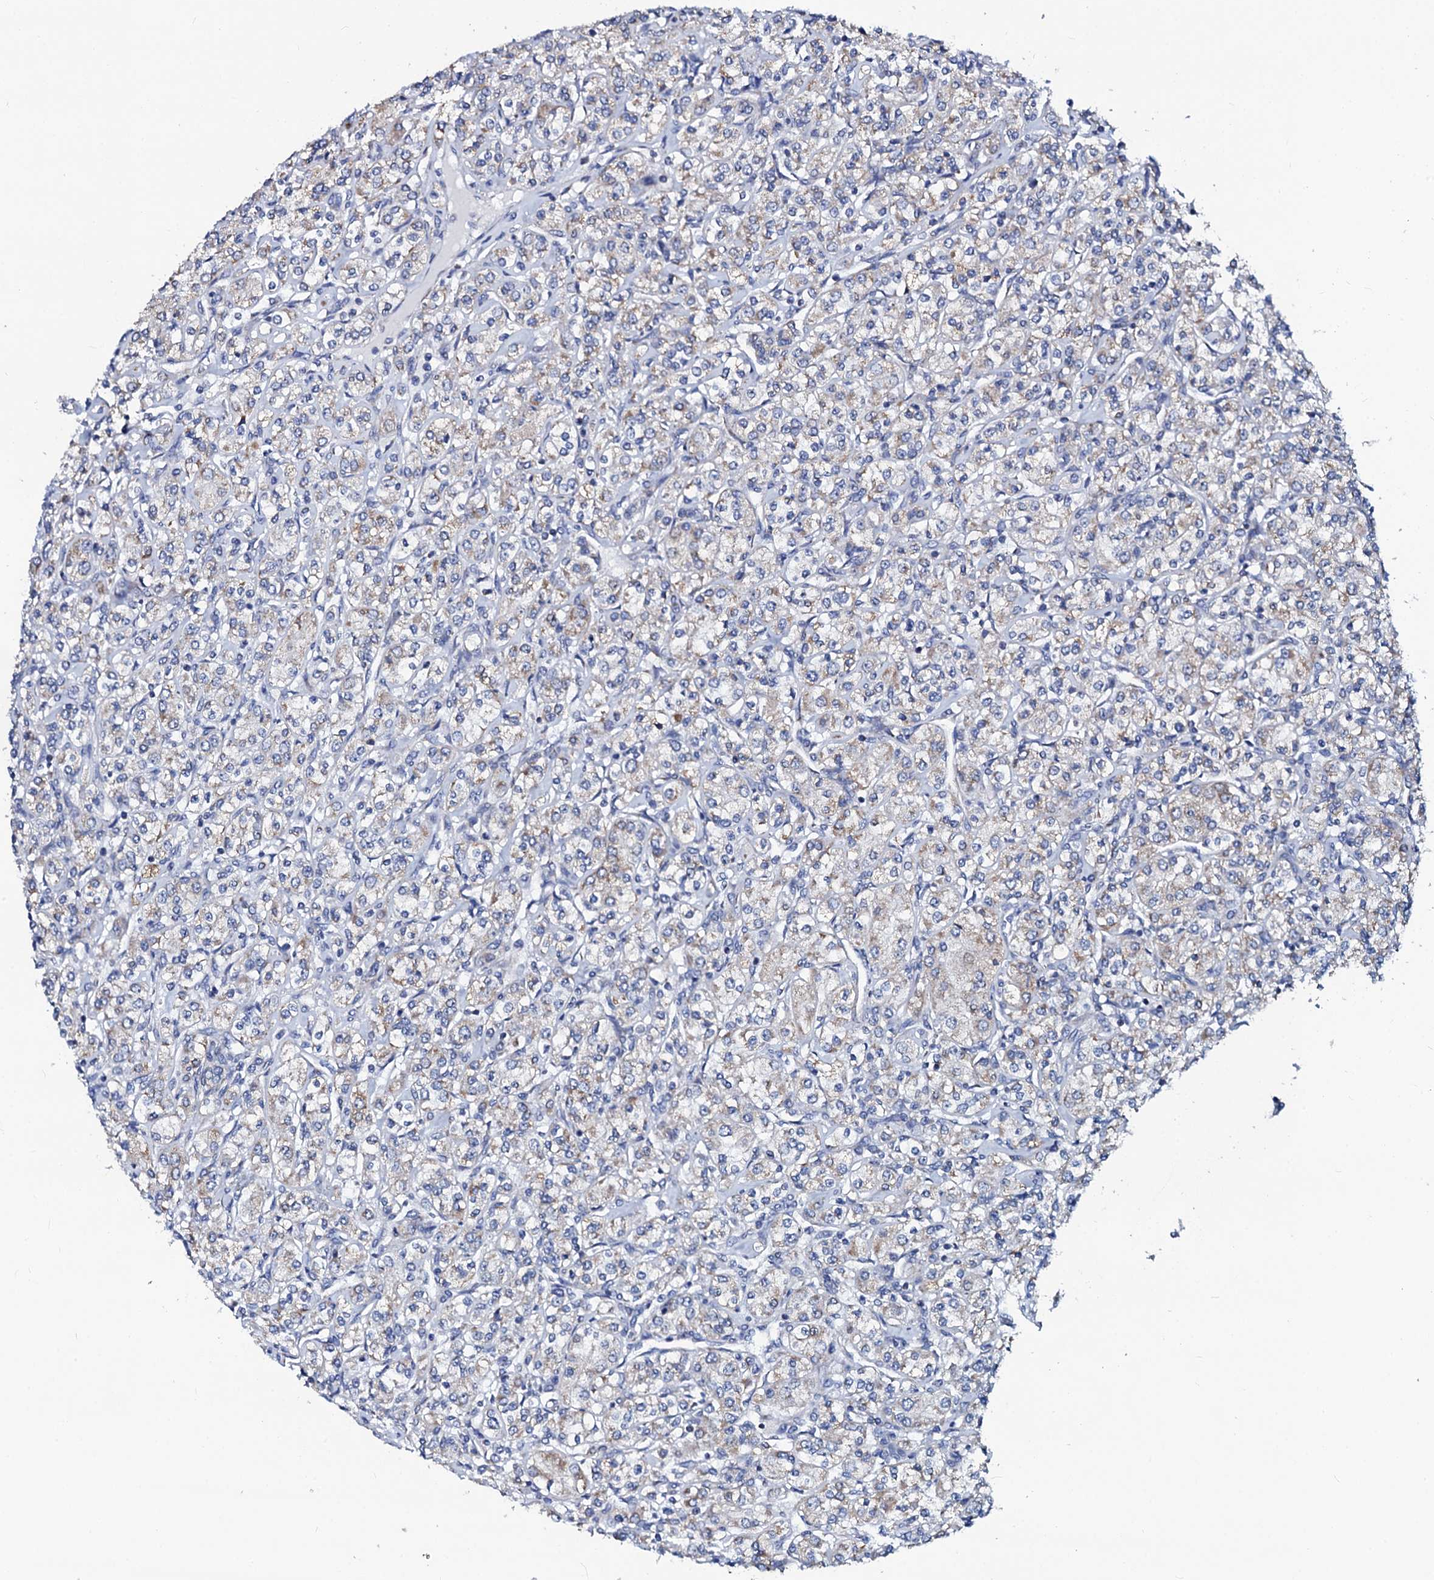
{"staining": {"intensity": "weak", "quantity": "<25%", "location": "cytoplasmic/membranous"}, "tissue": "renal cancer", "cell_type": "Tumor cells", "image_type": "cancer", "snomed": [{"axis": "morphology", "description": "Adenocarcinoma, NOS"}, {"axis": "topography", "description": "Kidney"}], "caption": "This is an IHC photomicrograph of human renal cancer. There is no staining in tumor cells.", "gene": "SLC37A4", "patient": {"sex": "male", "age": 77}}